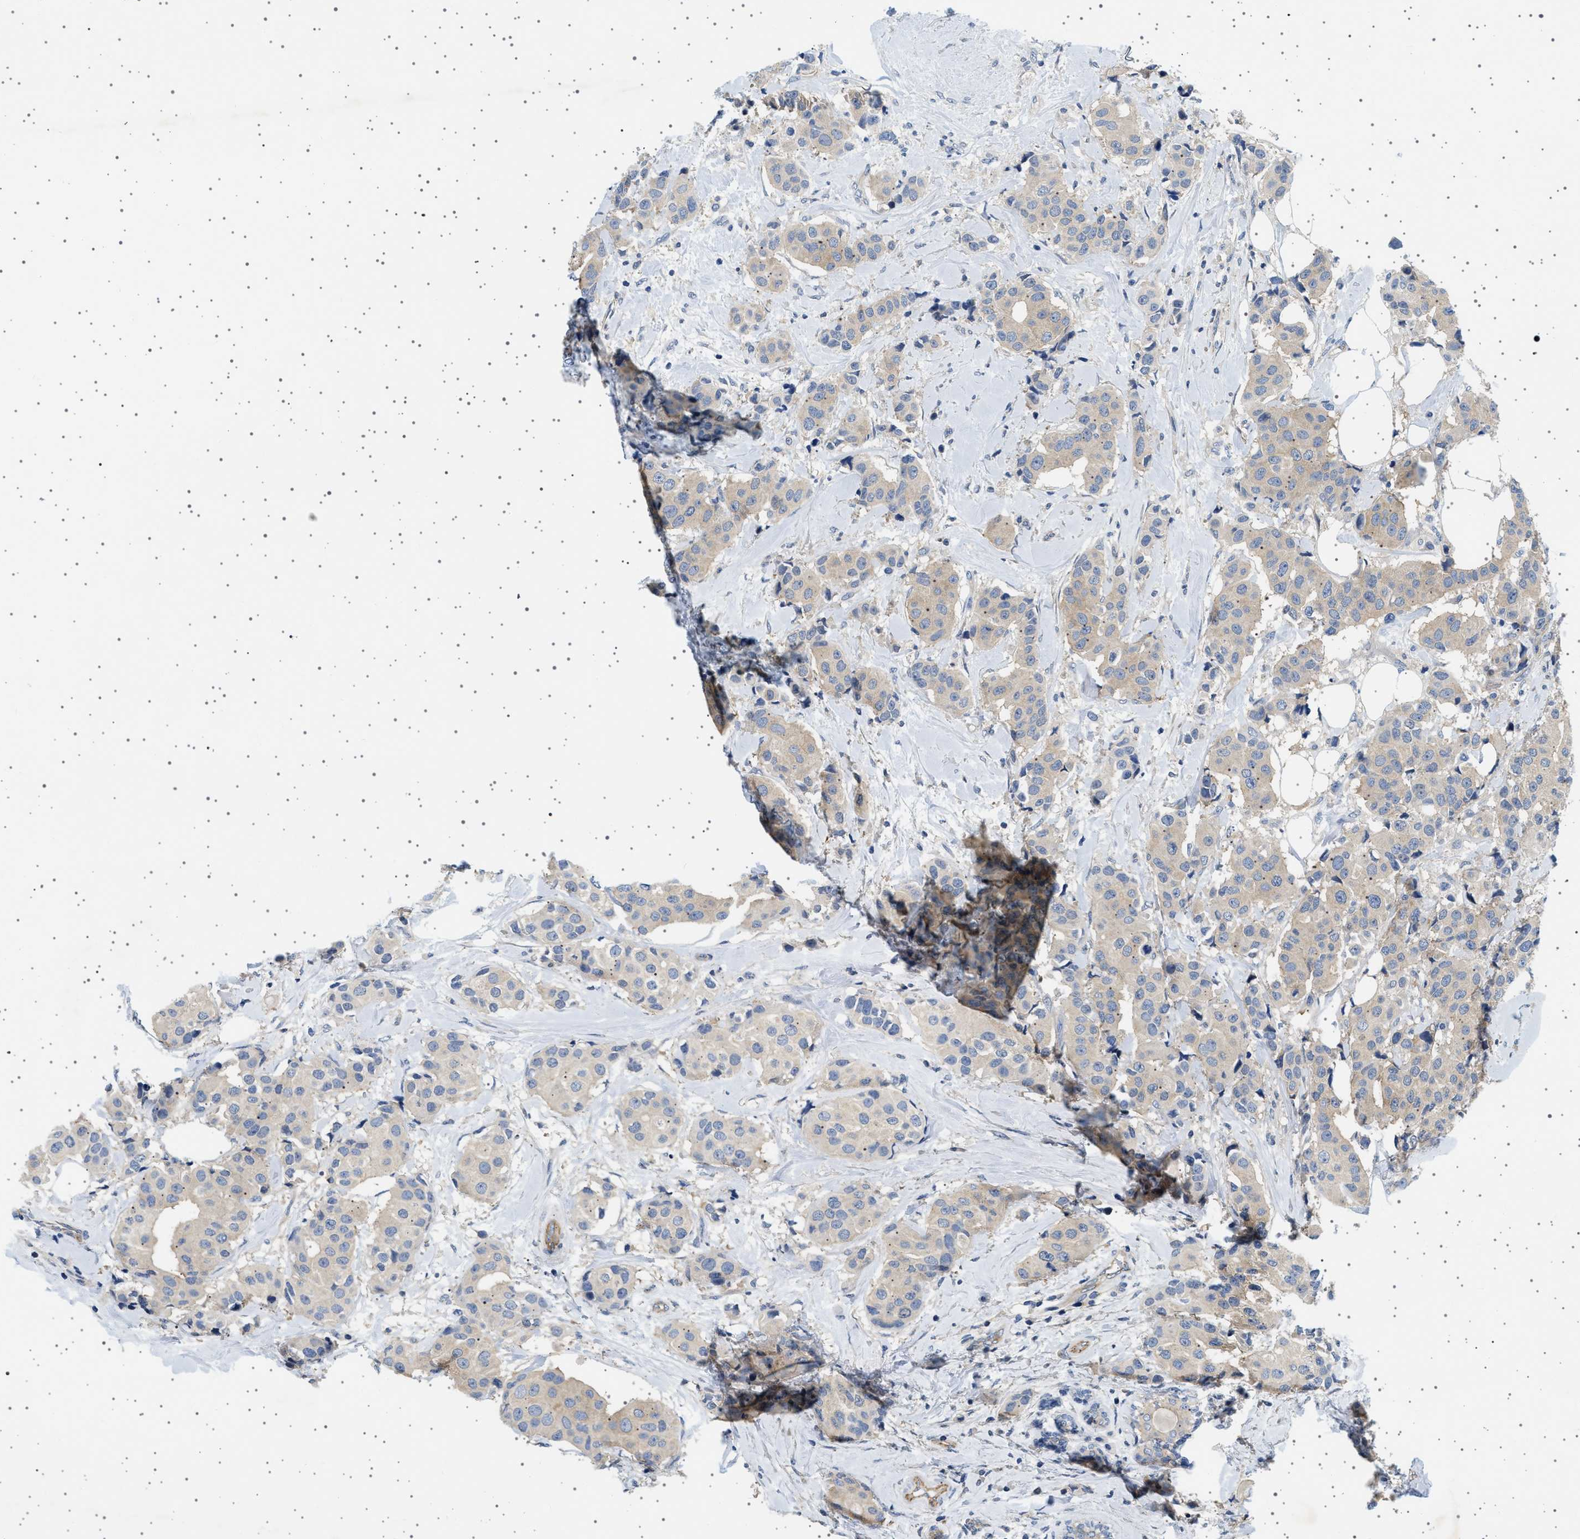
{"staining": {"intensity": "weak", "quantity": "25%-75%", "location": "cytoplasmic/membranous"}, "tissue": "breast cancer", "cell_type": "Tumor cells", "image_type": "cancer", "snomed": [{"axis": "morphology", "description": "Normal tissue, NOS"}, {"axis": "morphology", "description": "Duct carcinoma"}, {"axis": "topography", "description": "Breast"}], "caption": "Human breast cancer stained with a brown dye shows weak cytoplasmic/membranous positive staining in about 25%-75% of tumor cells.", "gene": "PLPP6", "patient": {"sex": "female", "age": 39}}